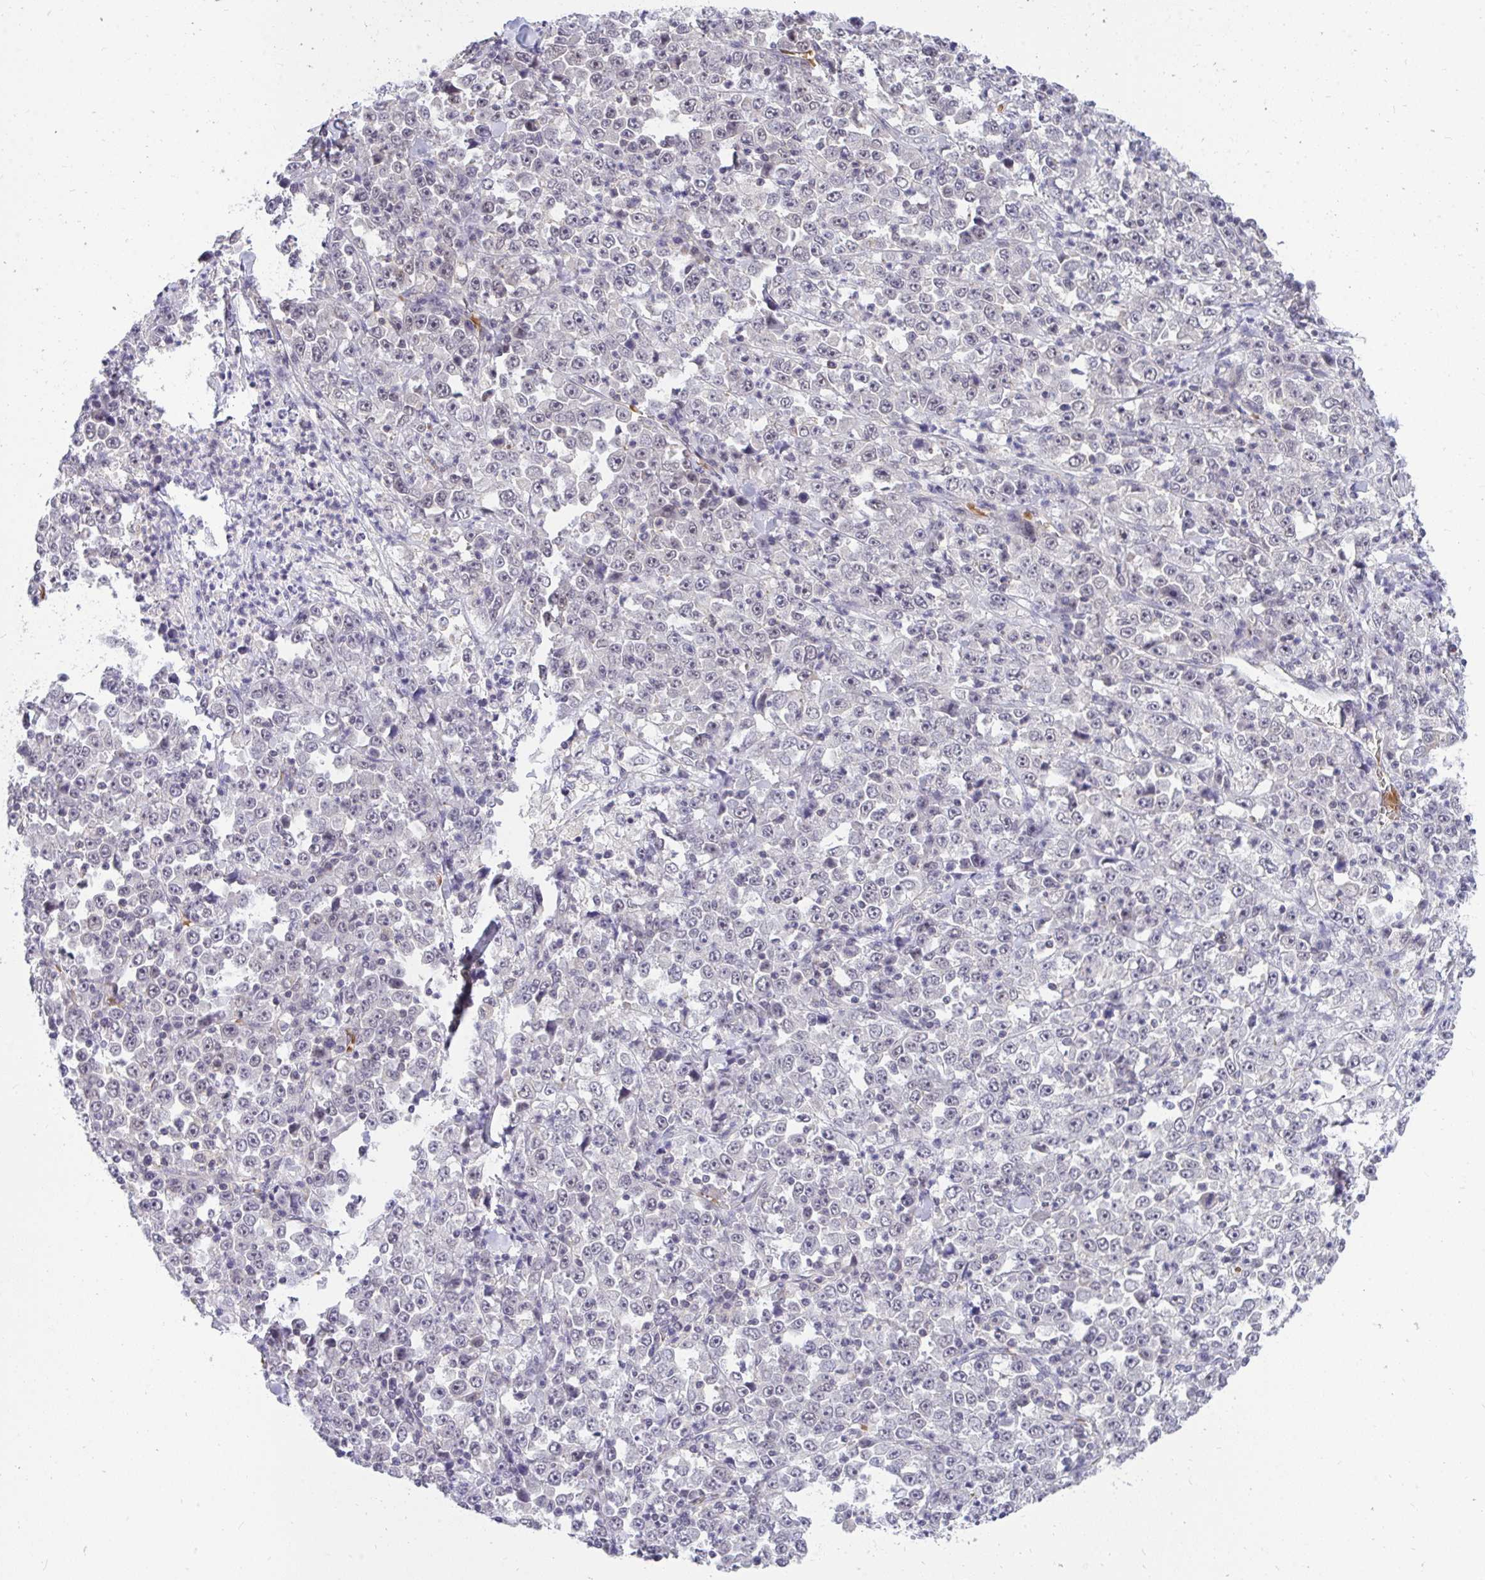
{"staining": {"intensity": "negative", "quantity": "none", "location": "none"}, "tissue": "stomach cancer", "cell_type": "Tumor cells", "image_type": "cancer", "snomed": [{"axis": "morphology", "description": "Normal tissue, NOS"}, {"axis": "morphology", "description": "Adenocarcinoma, NOS"}, {"axis": "topography", "description": "Stomach, upper"}, {"axis": "topography", "description": "Stomach"}], "caption": "High power microscopy photomicrograph of an immunohistochemistry (IHC) micrograph of stomach cancer, revealing no significant expression in tumor cells.", "gene": "PPP1CA", "patient": {"sex": "male", "age": 59}}